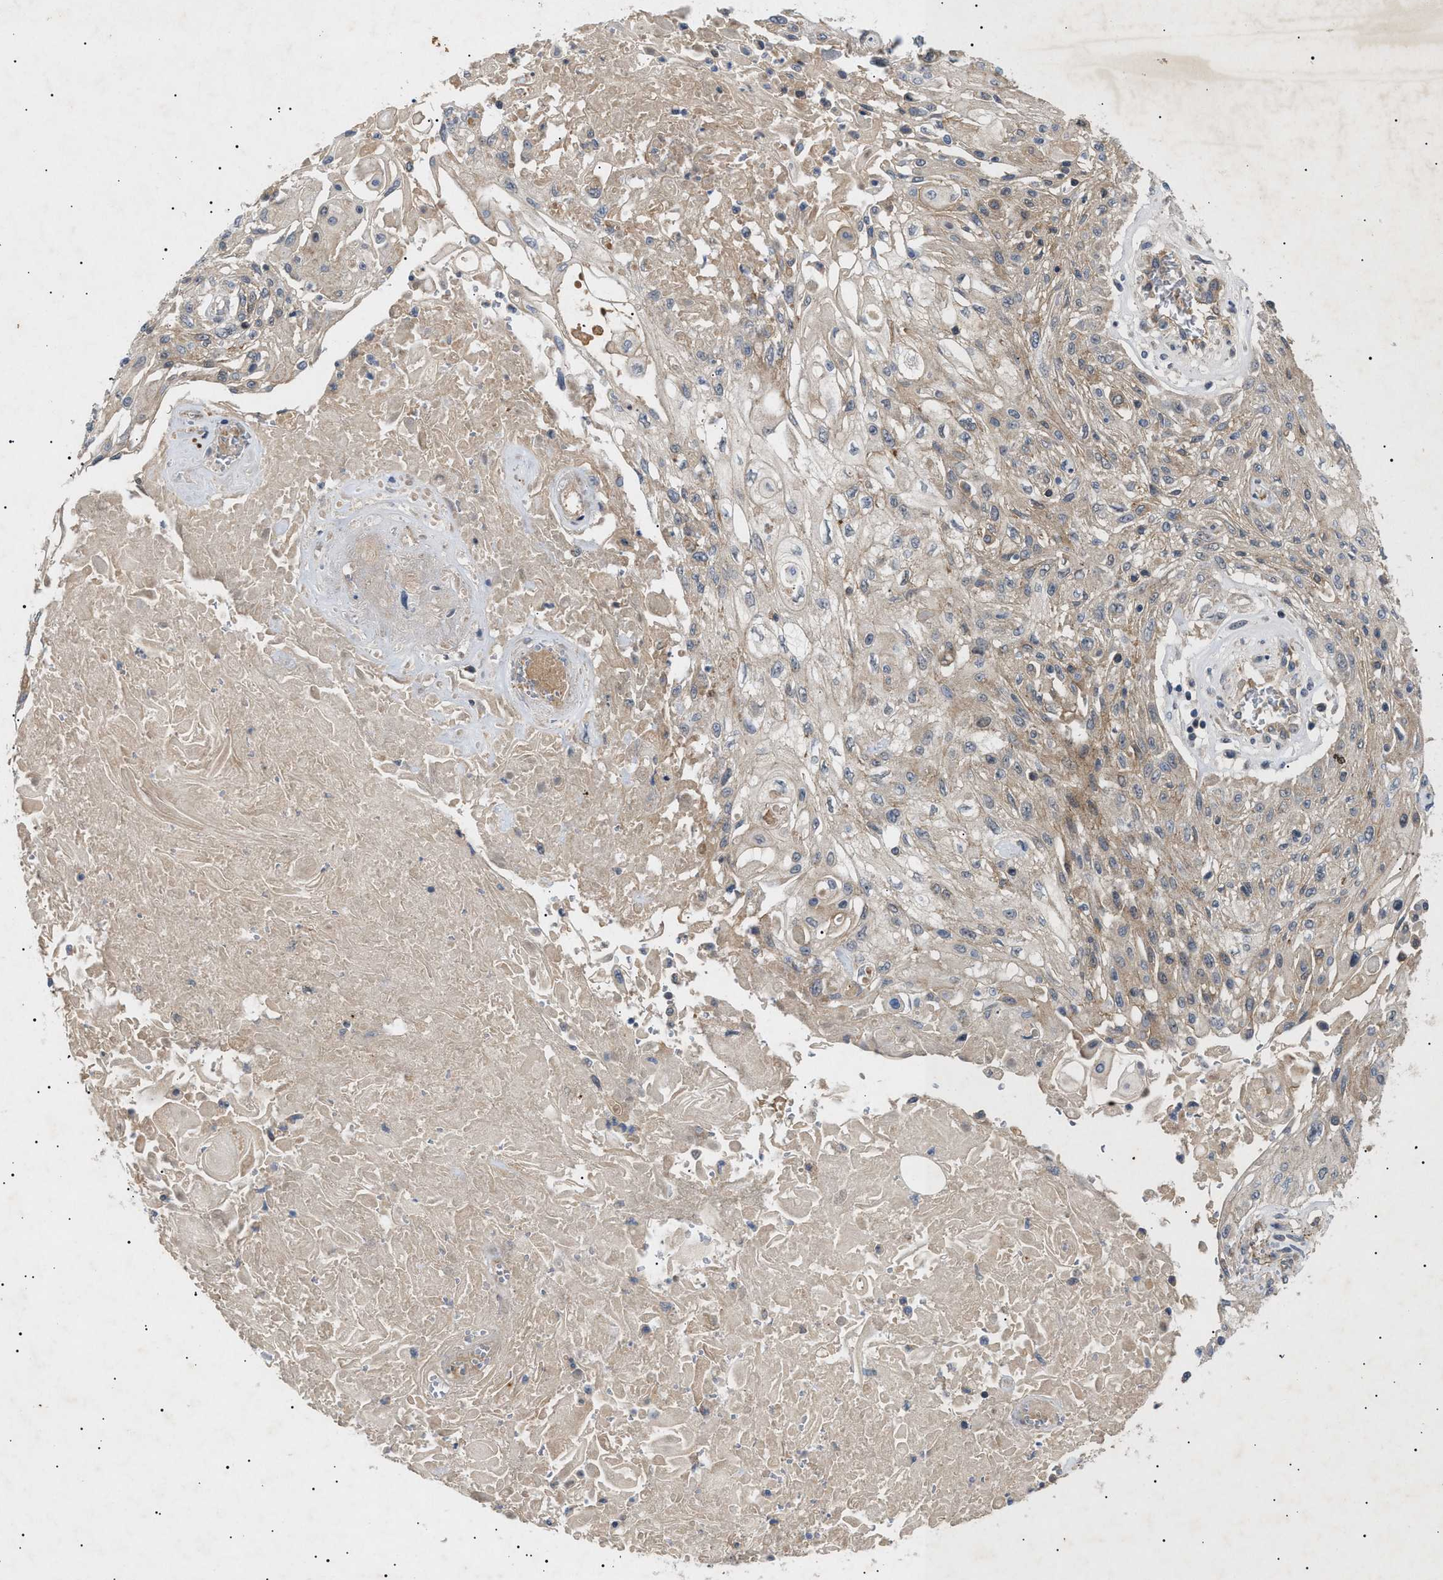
{"staining": {"intensity": "moderate", "quantity": "25%-75%", "location": "cytoplasmic/membranous"}, "tissue": "skin cancer", "cell_type": "Tumor cells", "image_type": "cancer", "snomed": [{"axis": "morphology", "description": "Squamous cell carcinoma, NOS"}, {"axis": "topography", "description": "Skin"}], "caption": "Immunohistochemical staining of skin cancer displays moderate cytoplasmic/membranous protein staining in approximately 25%-75% of tumor cells.", "gene": "SIRT5", "patient": {"sex": "male", "age": 75}}